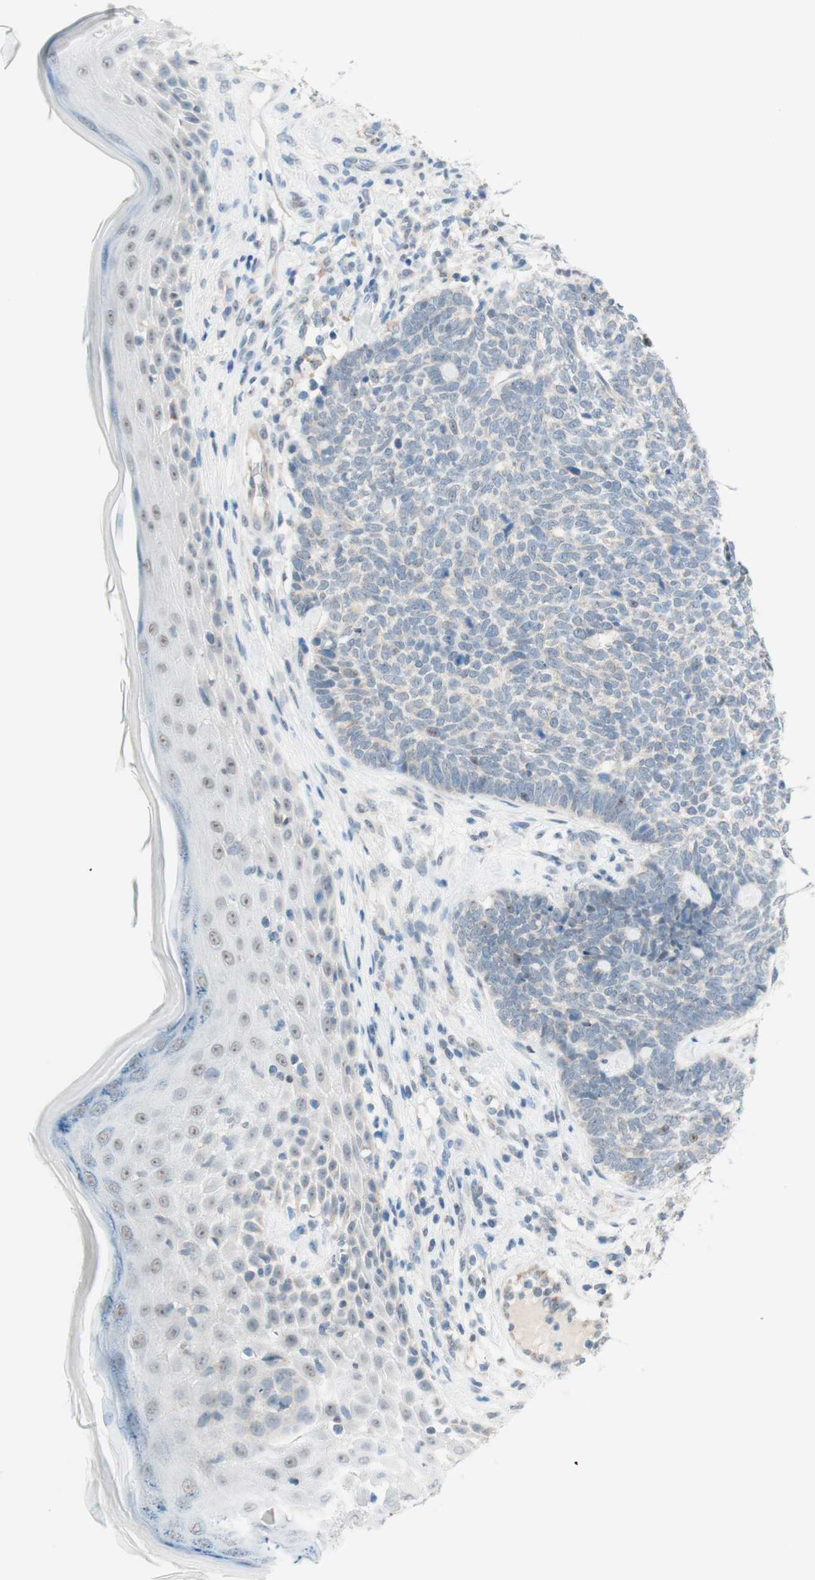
{"staining": {"intensity": "negative", "quantity": "none", "location": "none"}, "tissue": "skin cancer", "cell_type": "Tumor cells", "image_type": "cancer", "snomed": [{"axis": "morphology", "description": "Basal cell carcinoma"}, {"axis": "topography", "description": "Skin"}], "caption": "Immunohistochemistry image of human basal cell carcinoma (skin) stained for a protein (brown), which exhibits no expression in tumor cells.", "gene": "JPH1", "patient": {"sex": "female", "age": 84}}